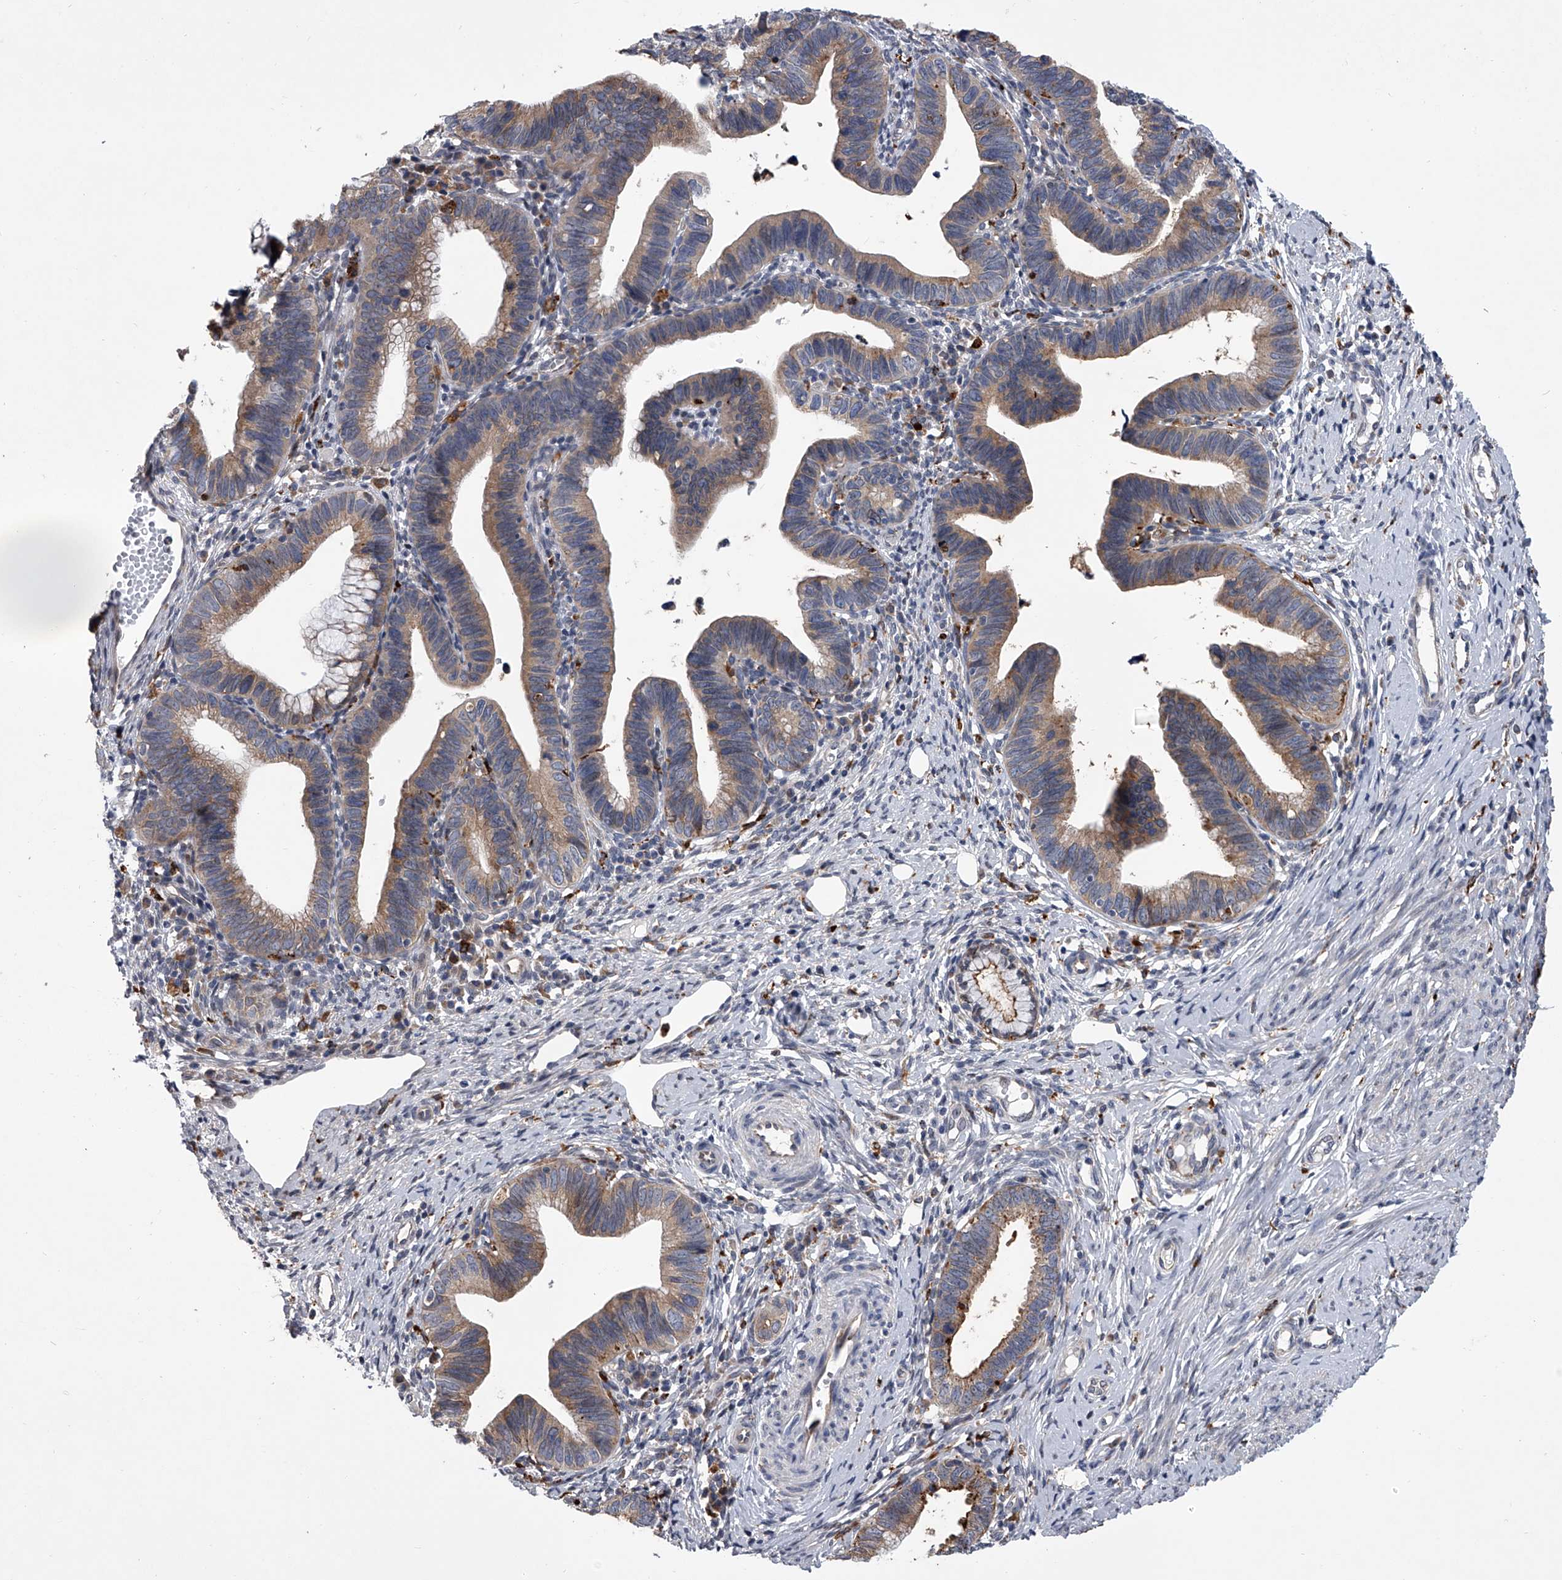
{"staining": {"intensity": "moderate", "quantity": ">75%", "location": "cytoplasmic/membranous"}, "tissue": "cervical cancer", "cell_type": "Tumor cells", "image_type": "cancer", "snomed": [{"axis": "morphology", "description": "Adenocarcinoma, NOS"}, {"axis": "topography", "description": "Cervix"}], "caption": "Tumor cells show medium levels of moderate cytoplasmic/membranous staining in about >75% of cells in cervical adenocarcinoma. (IHC, brightfield microscopy, high magnification).", "gene": "TRIM8", "patient": {"sex": "female", "age": 36}}